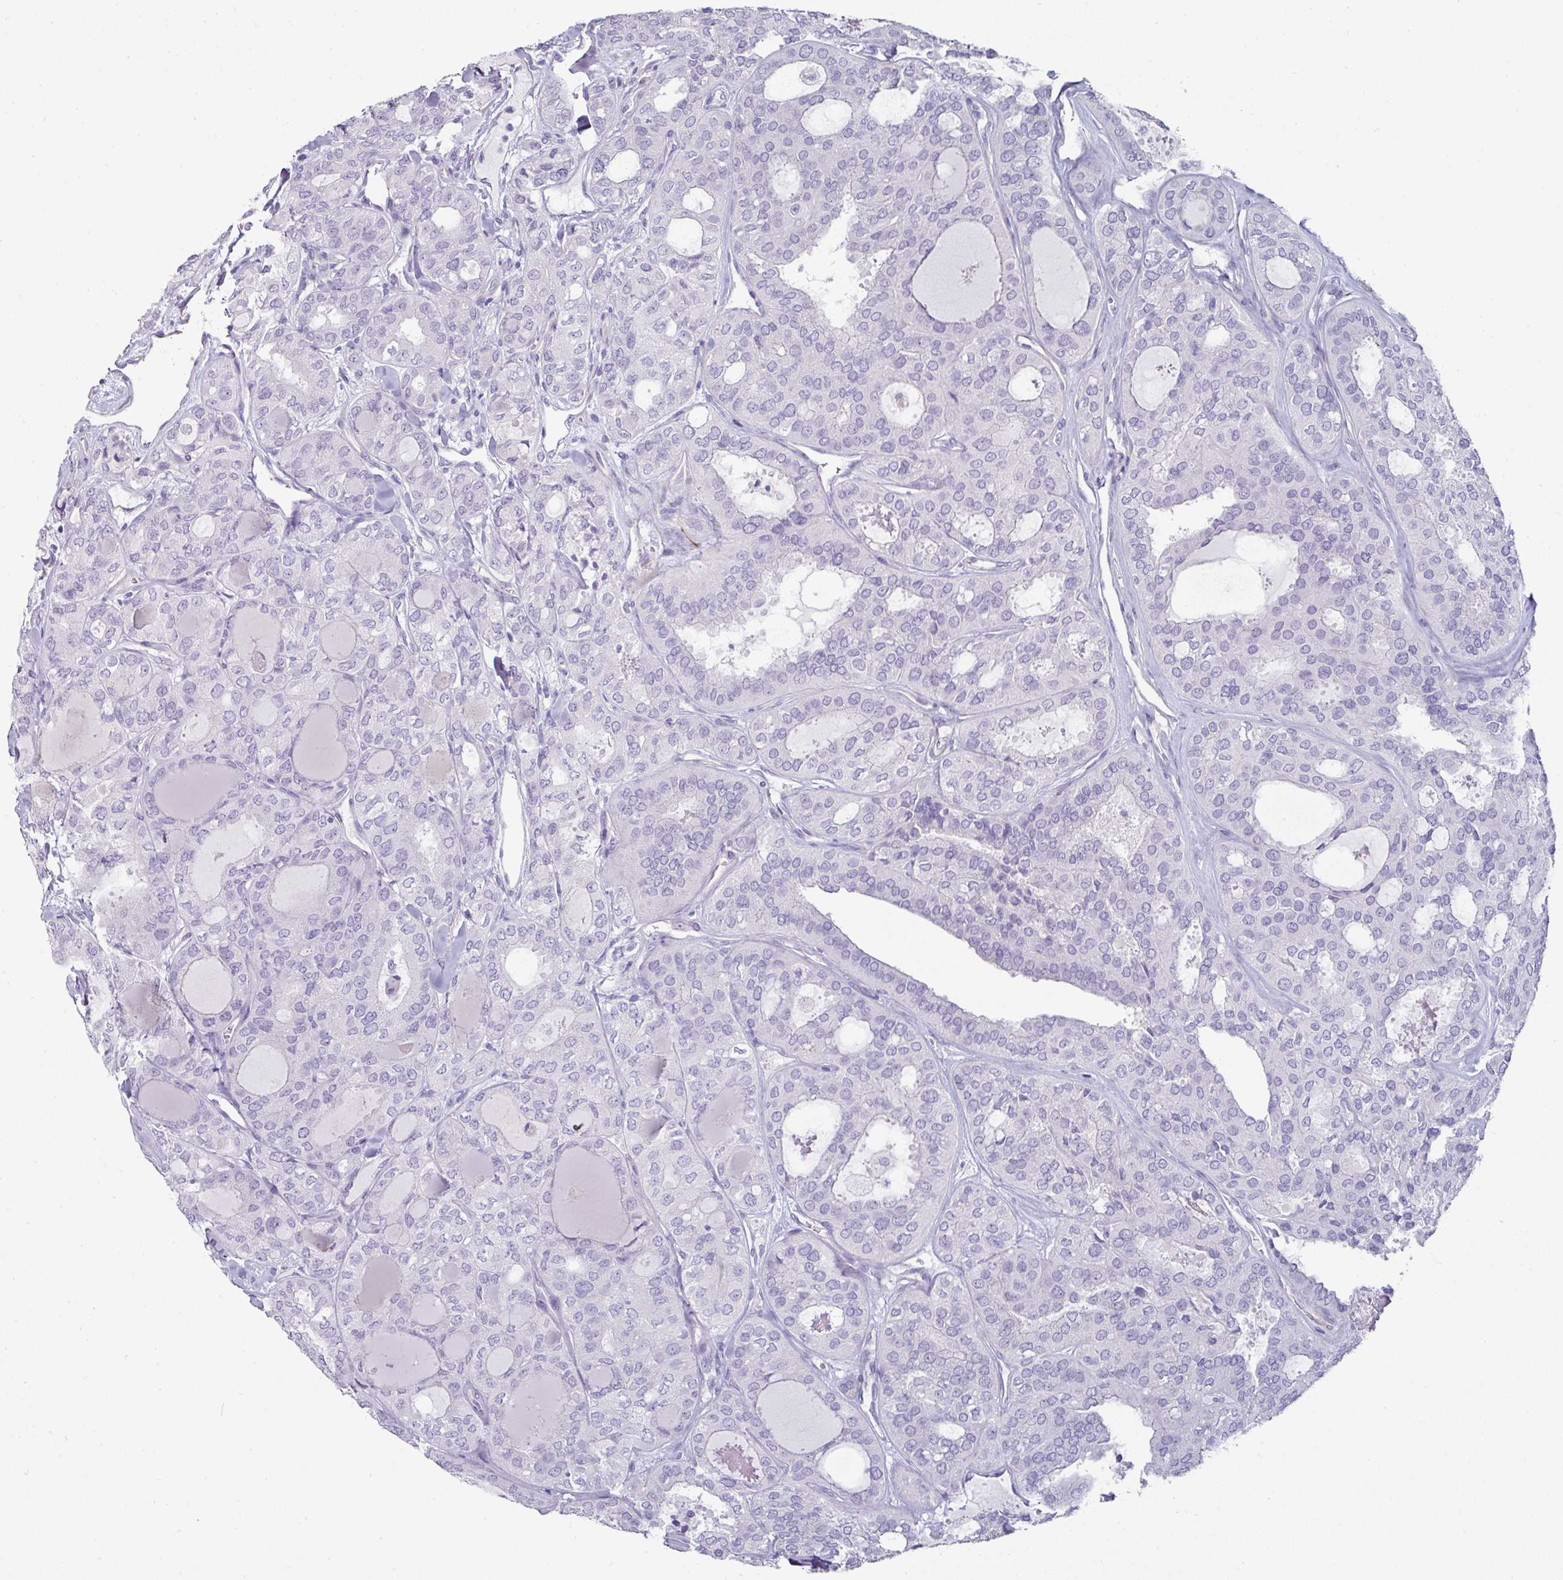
{"staining": {"intensity": "negative", "quantity": "none", "location": "none"}, "tissue": "thyroid cancer", "cell_type": "Tumor cells", "image_type": "cancer", "snomed": [{"axis": "morphology", "description": "Follicular adenoma carcinoma, NOS"}, {"axis": "topography", "description": "Thyroid gland"}], "caption": "Immunohistochemistry of human follicular adenoma carcinoma (thyroid) shows no expression in tumor cells. (Immunohistochemistry, brightfield microscopy, high magnification).", "gene": "SLC17A7", "patient": {"sex": "male", "age": 75}}